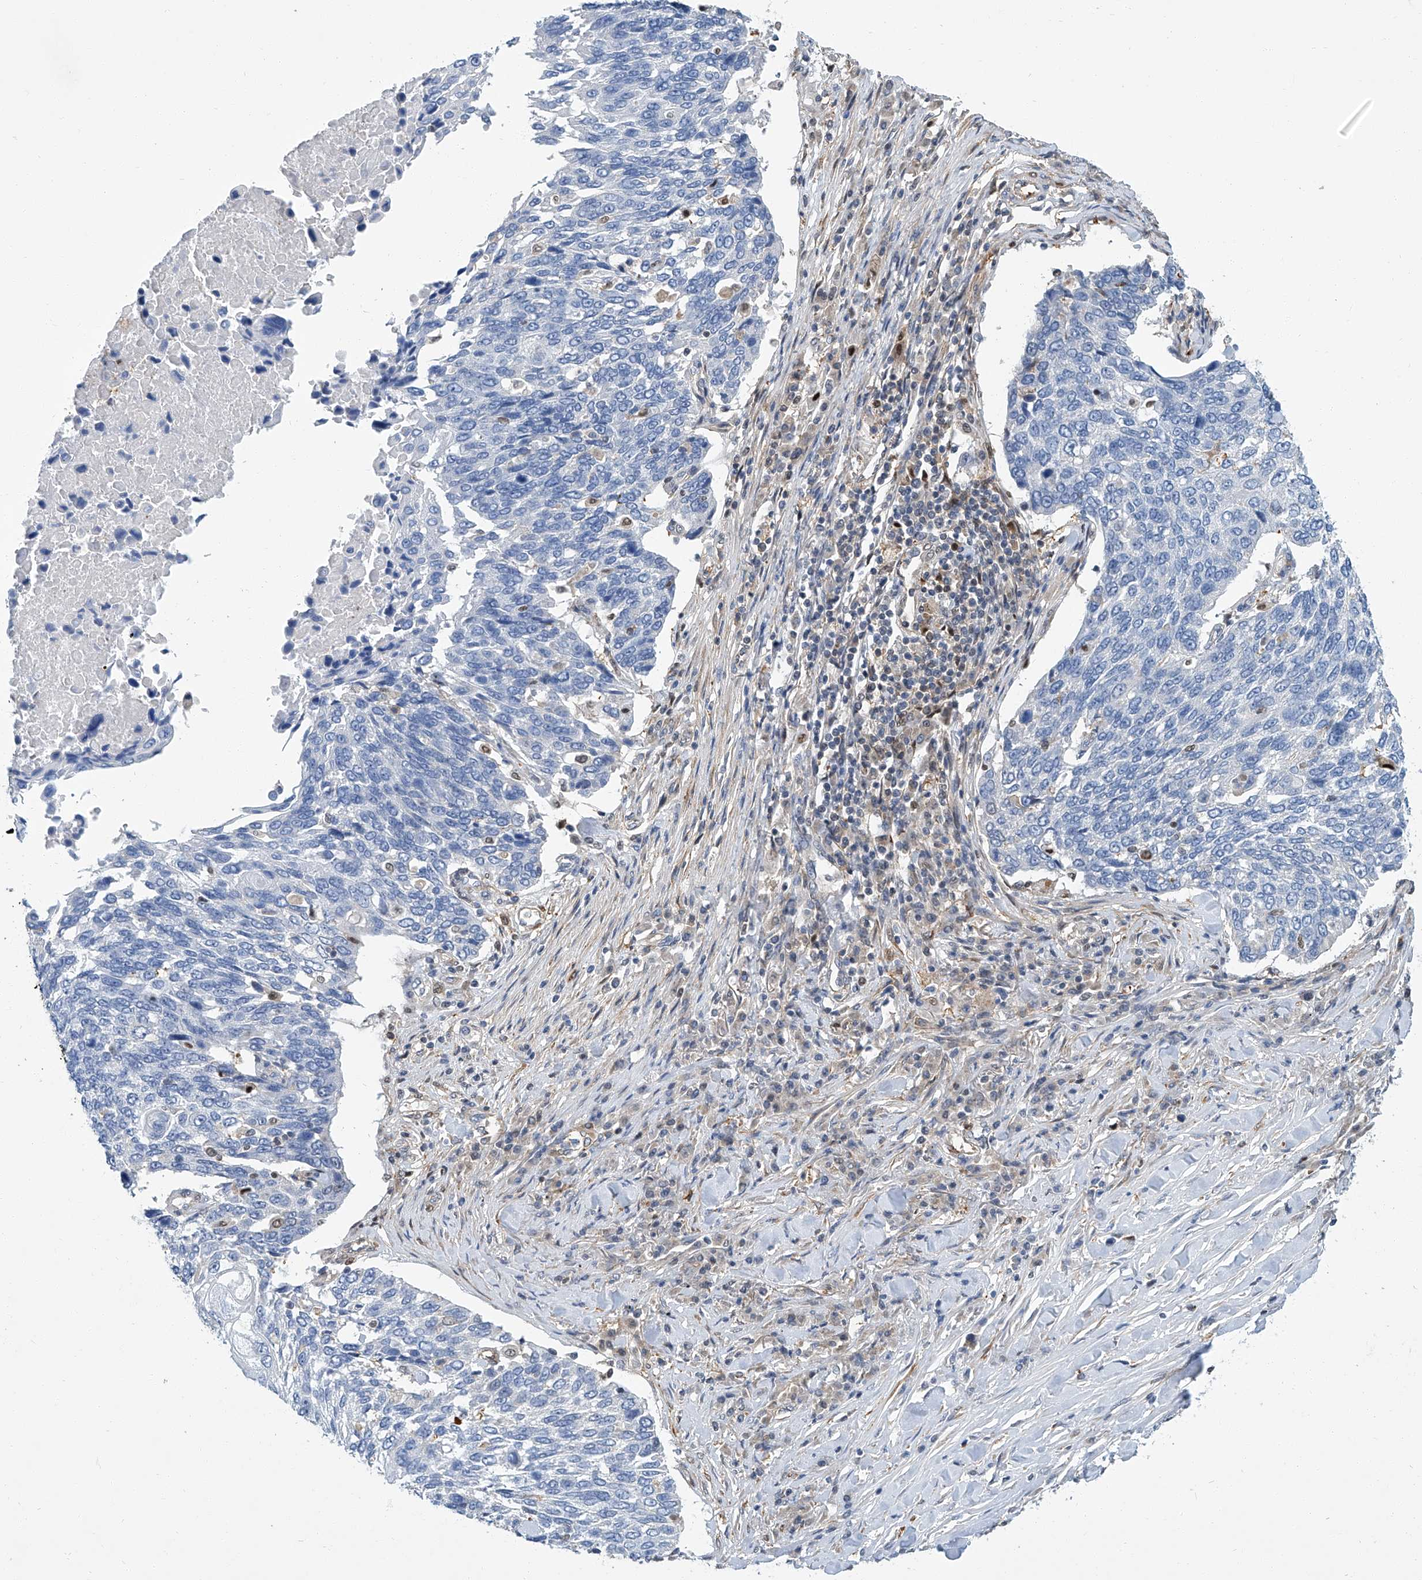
{"staining": {"intensity": "negative", "quantity": "none", "location": "none"}, "tissue": "lung cancer", "cell_type": "Tumor cells", "image_type": "cancer", "snomed": [{"axis": "morphology", "description": "Squamous cell carcinoma, NOS"}, {"axis": "topography", "description": "Lung"}], "caption": "Lung squamous cell carcinoma was stained to show a protein in brown. There is no significant positivity in tumor cells.", "gene": "PSMB10", "patient": {"sex": "male", "age": 66}}